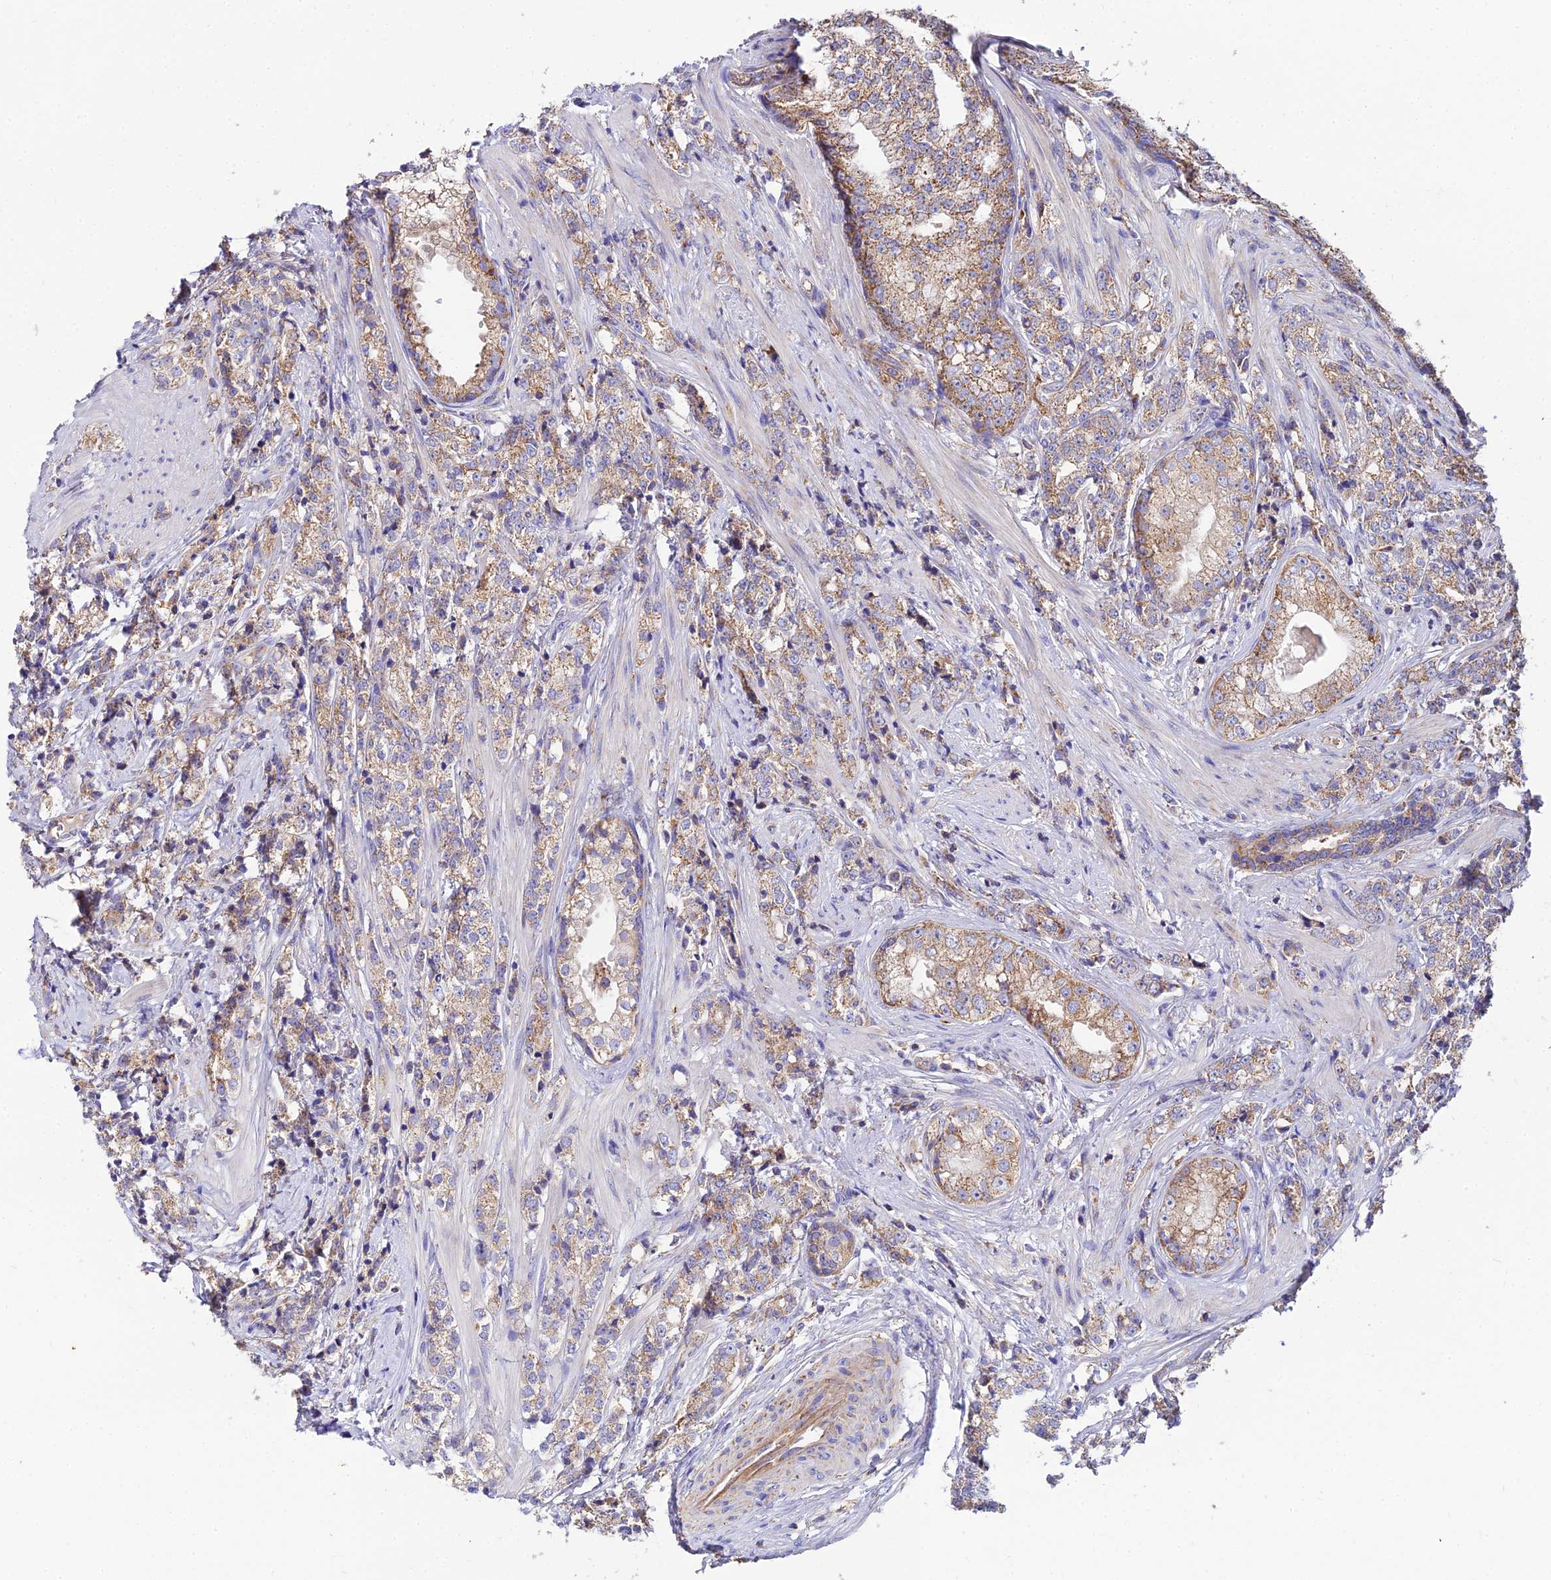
{"staining": {"intensity": "moderate", "quantity": ">75%", "location": "cytoplasmic/membranous"}, "tissue": "prostate cancer", "cell_type": "Tumor cells", "image_type": "cancer", "snomed": [{"axis": "morphology", "description": "Adenocarcinoma, High grade"}, {"axis": "topography", "description": "Prostate"}], "caption": "This image exhibits adenocarcinoma (high-grade) (prostate) stained with IHC to label a protein in brown. The cytoplasmic/membranous of tumor cells show moderate positivity for the protein. Nuclei are counter-stained blue.", "gene": "NIPSNAP3A", "patient": {"sex": "male", "age": 69}}